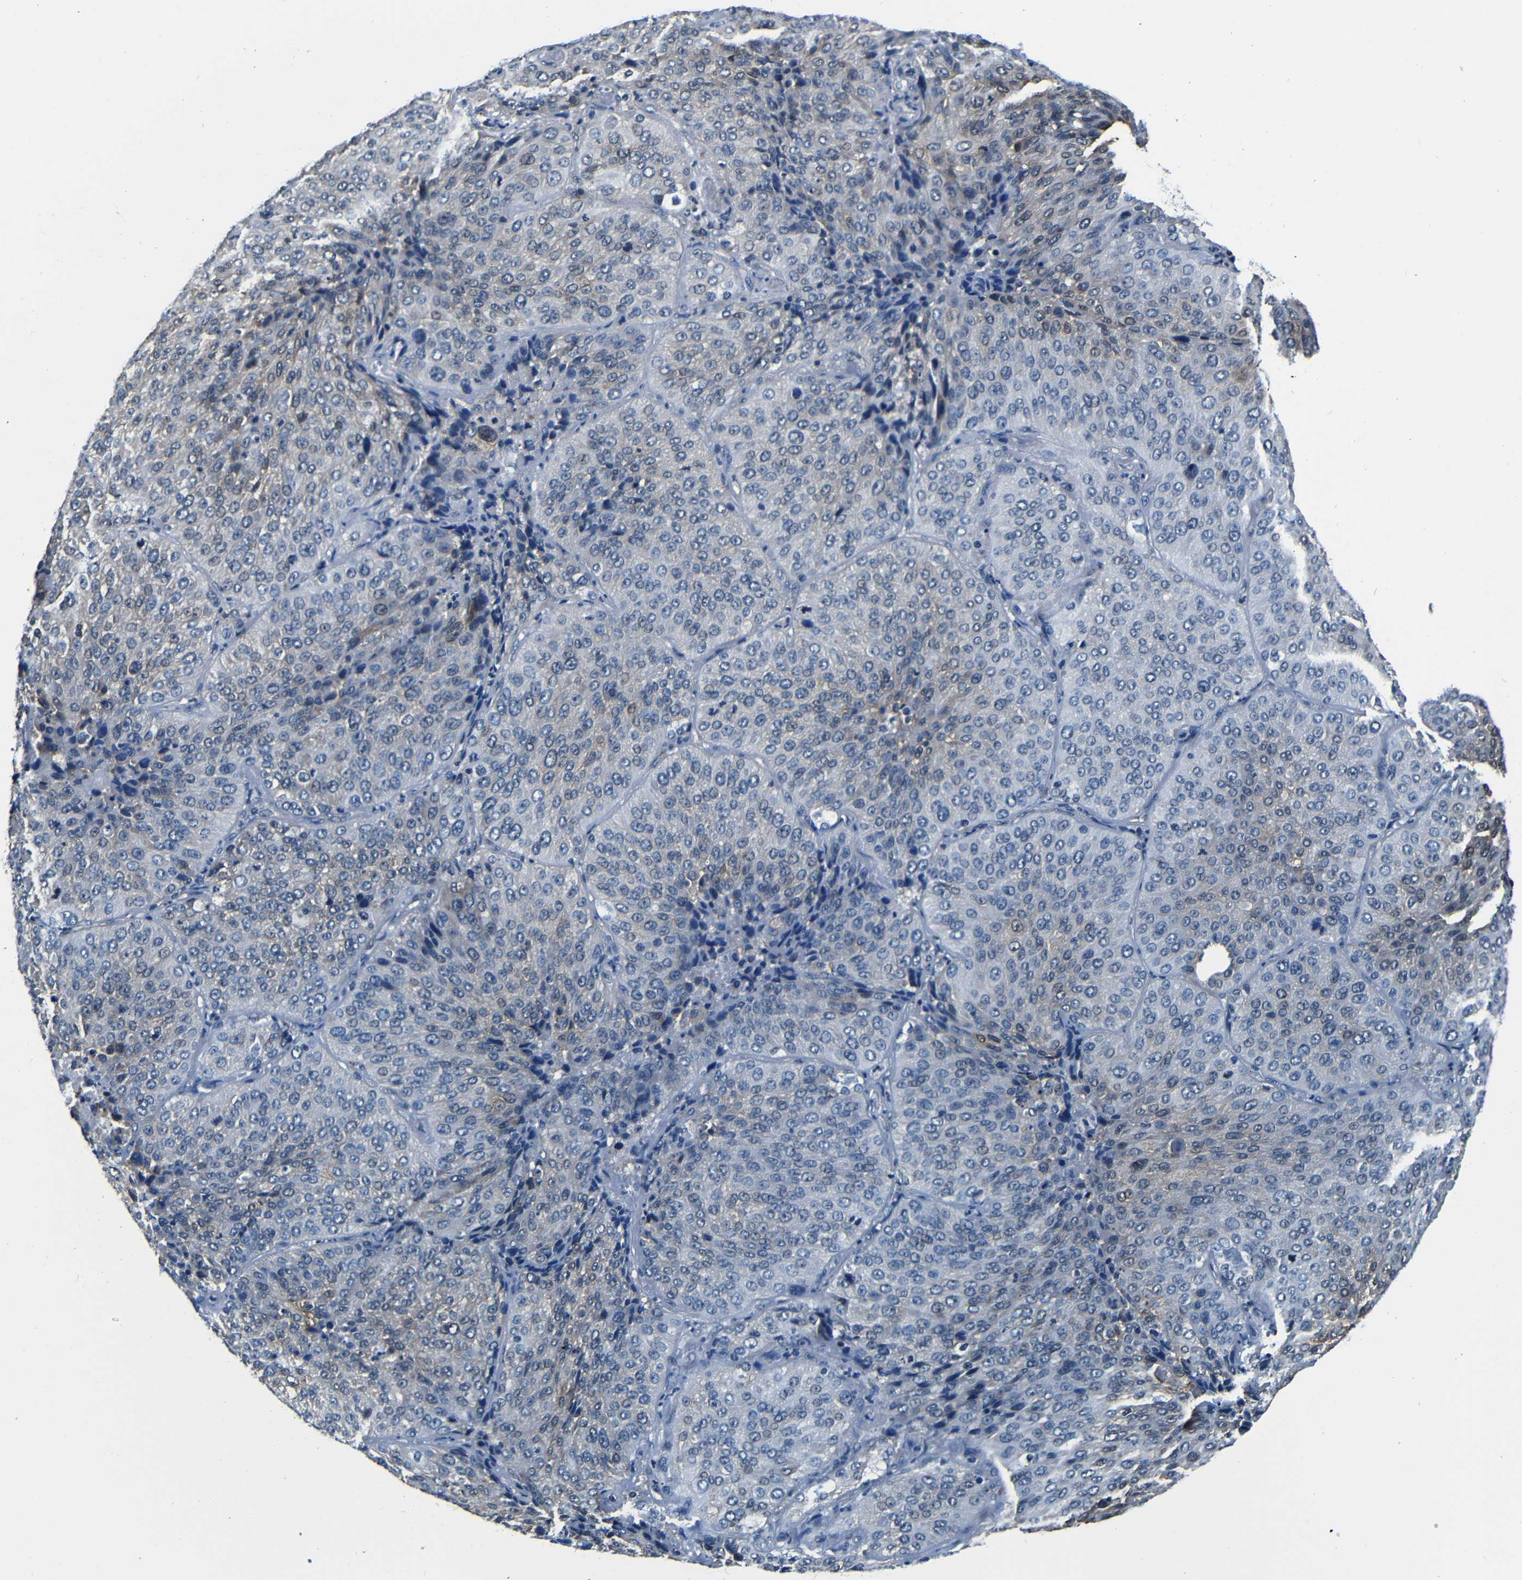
{"staining": {"intensity": "weak", "quantity": "<25%", "location": "cytoplasmic/membranous"}, "tissue": "lung cancer", "cell_type": "Tumor cells", "image_type": "cancer", "snomed": [{"axis": "morphology", "description": "Squamous cell carcinoma, NOS"}, {"axis": "topography", "description": "Lung"}], "caption": "Immunohistochemical staining of lung squamous cell carcinoma exhibits no significant positivity in tumor cells.", "gene": "NCBP3", "patient": {"sex": "male", "age": 54}}